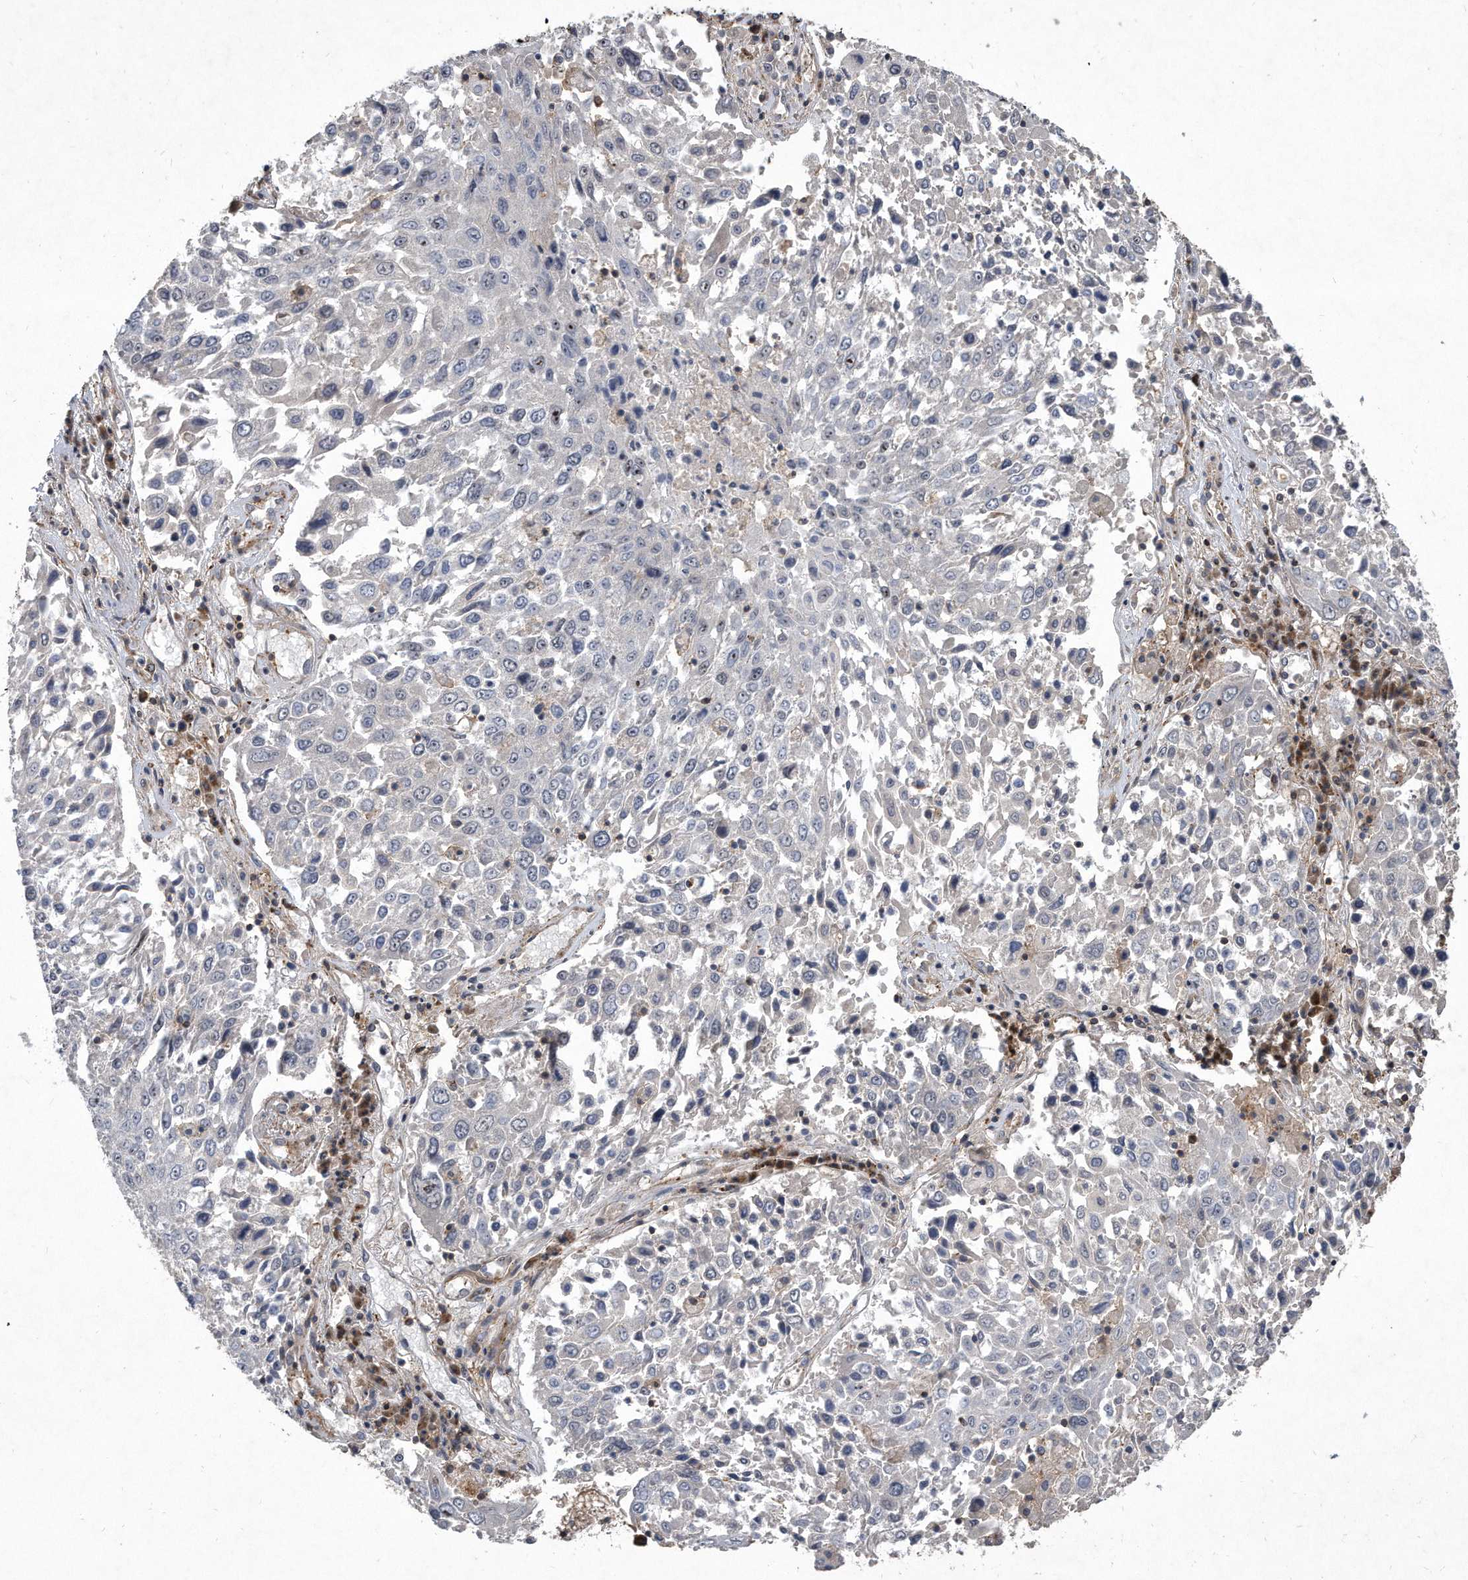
{"staining": {"intensity": "negative", "quantity": "none", "location": "none"}, "tissue": "lung cancer", "cell_type": "Tumor cells", "image_type": "cancer", "snomed": [{"axis": "morphology", "description": "Squamous cell carcinoma, NOS"}, {"axis": "topography", "description": "Lung"}], "caption": "The IHC histopathology image has no significant positivity in tumor cells of squamous cell carcinoma (lung) tissue.", "gene": "PGBD2", "patient": {"sex": "male", "age": 65}}